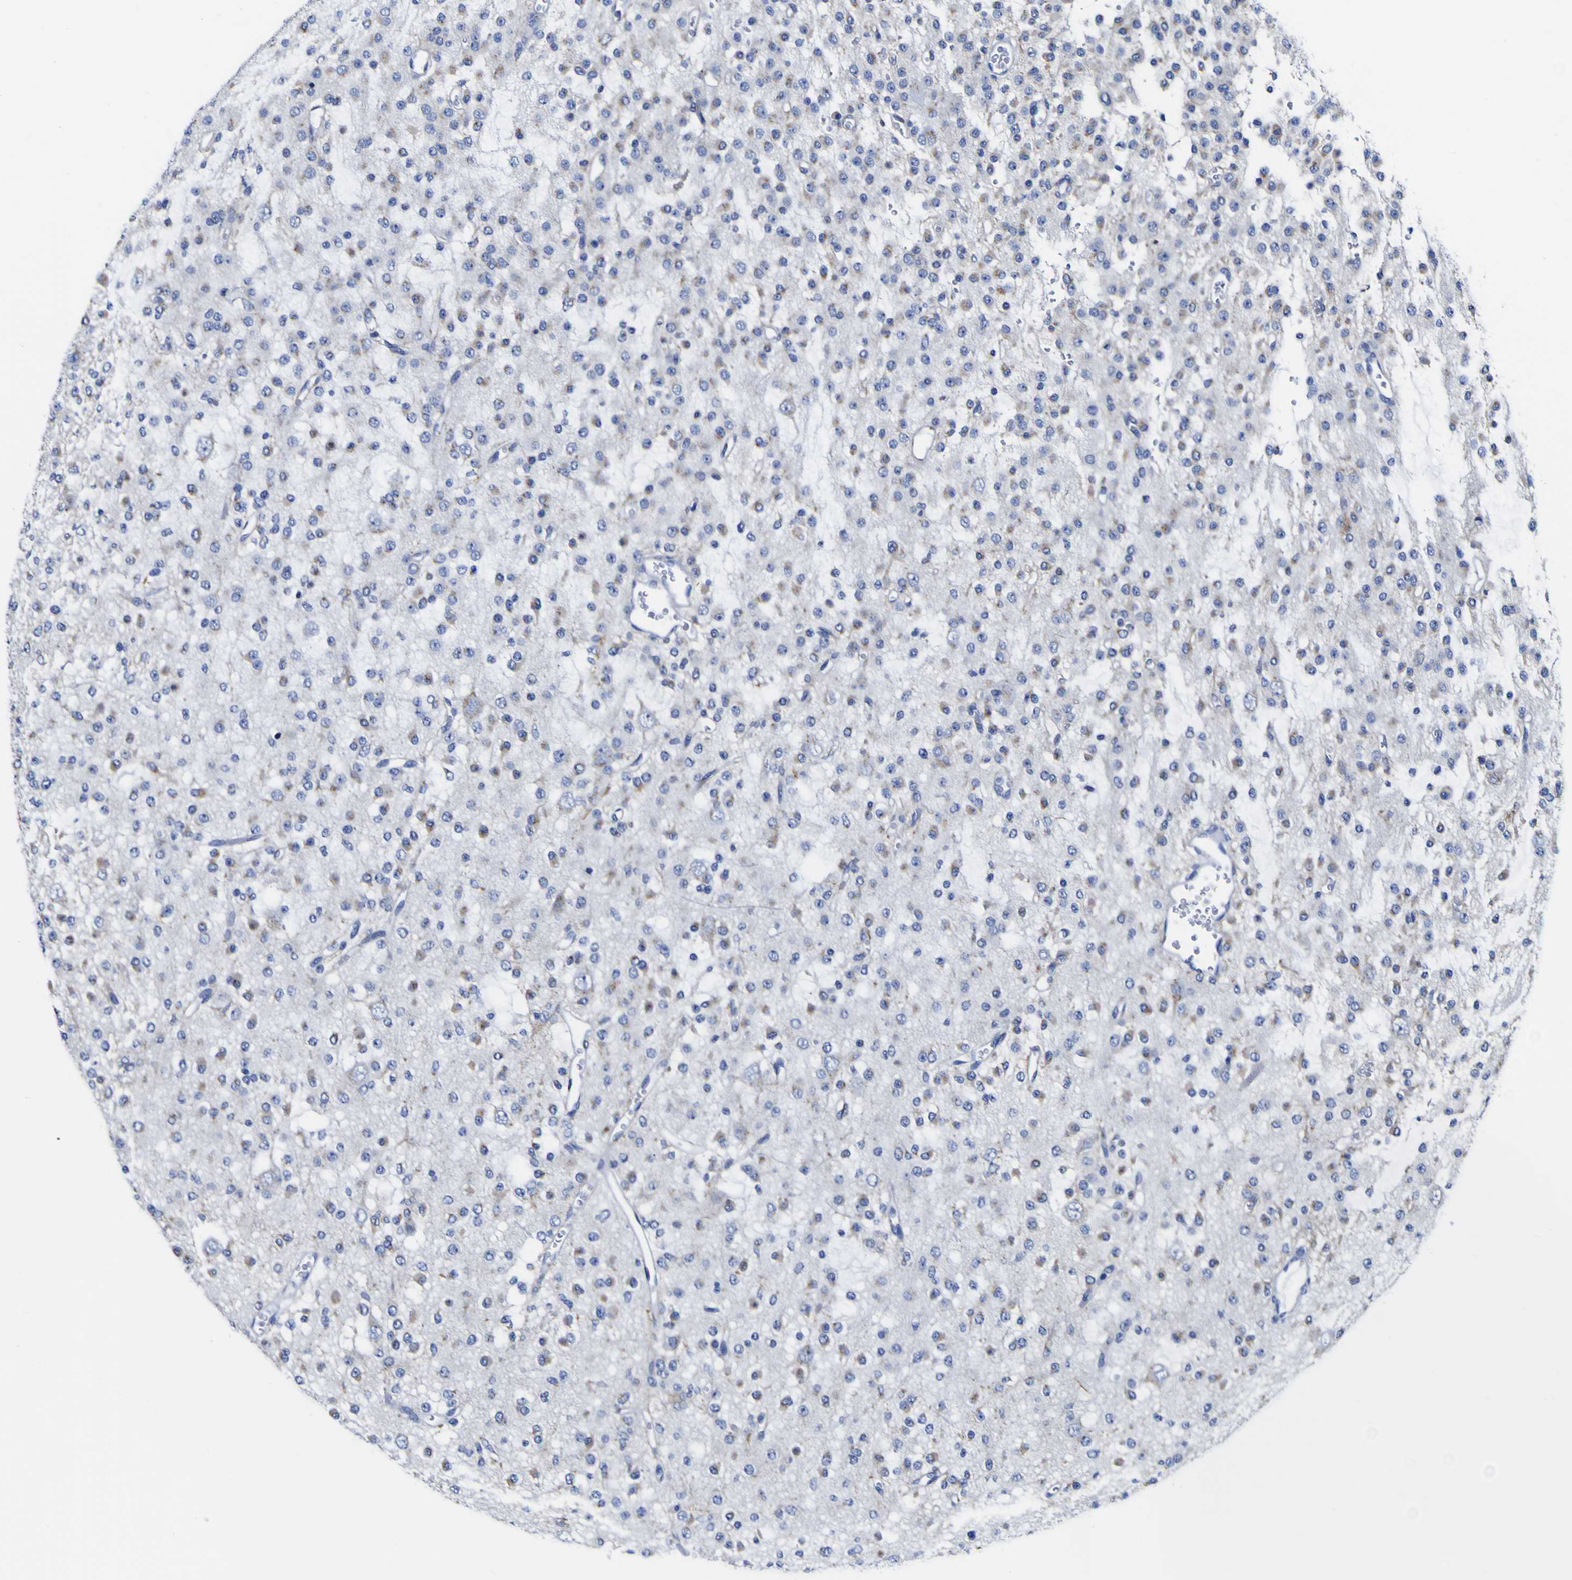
{"staining": {"intensity": "weak", "quantity": "<25%", "location": "cytoplasmic/membranous"}, "tissue": "glioma", "cell_type": "Tumor cells", "image_type": "cancer", "snomed": [{"axis": "morphology", "description": "Glioma, malignant, Low grade"}, {"axis": "topography", "description": "Brain"}], "caption": "Immunohistochemistry image of neoplastic tissue: human malignant glioma (low-grade) stained with DAB (3,3'-diaminobenzidine) reveals no significant protein expression in tumor cells. (DAB immunohistochemistry (IHC) with hematoxylin counter stain).", "gene": "GOLM1", "patient": {"sex": "male", "age": 38}}